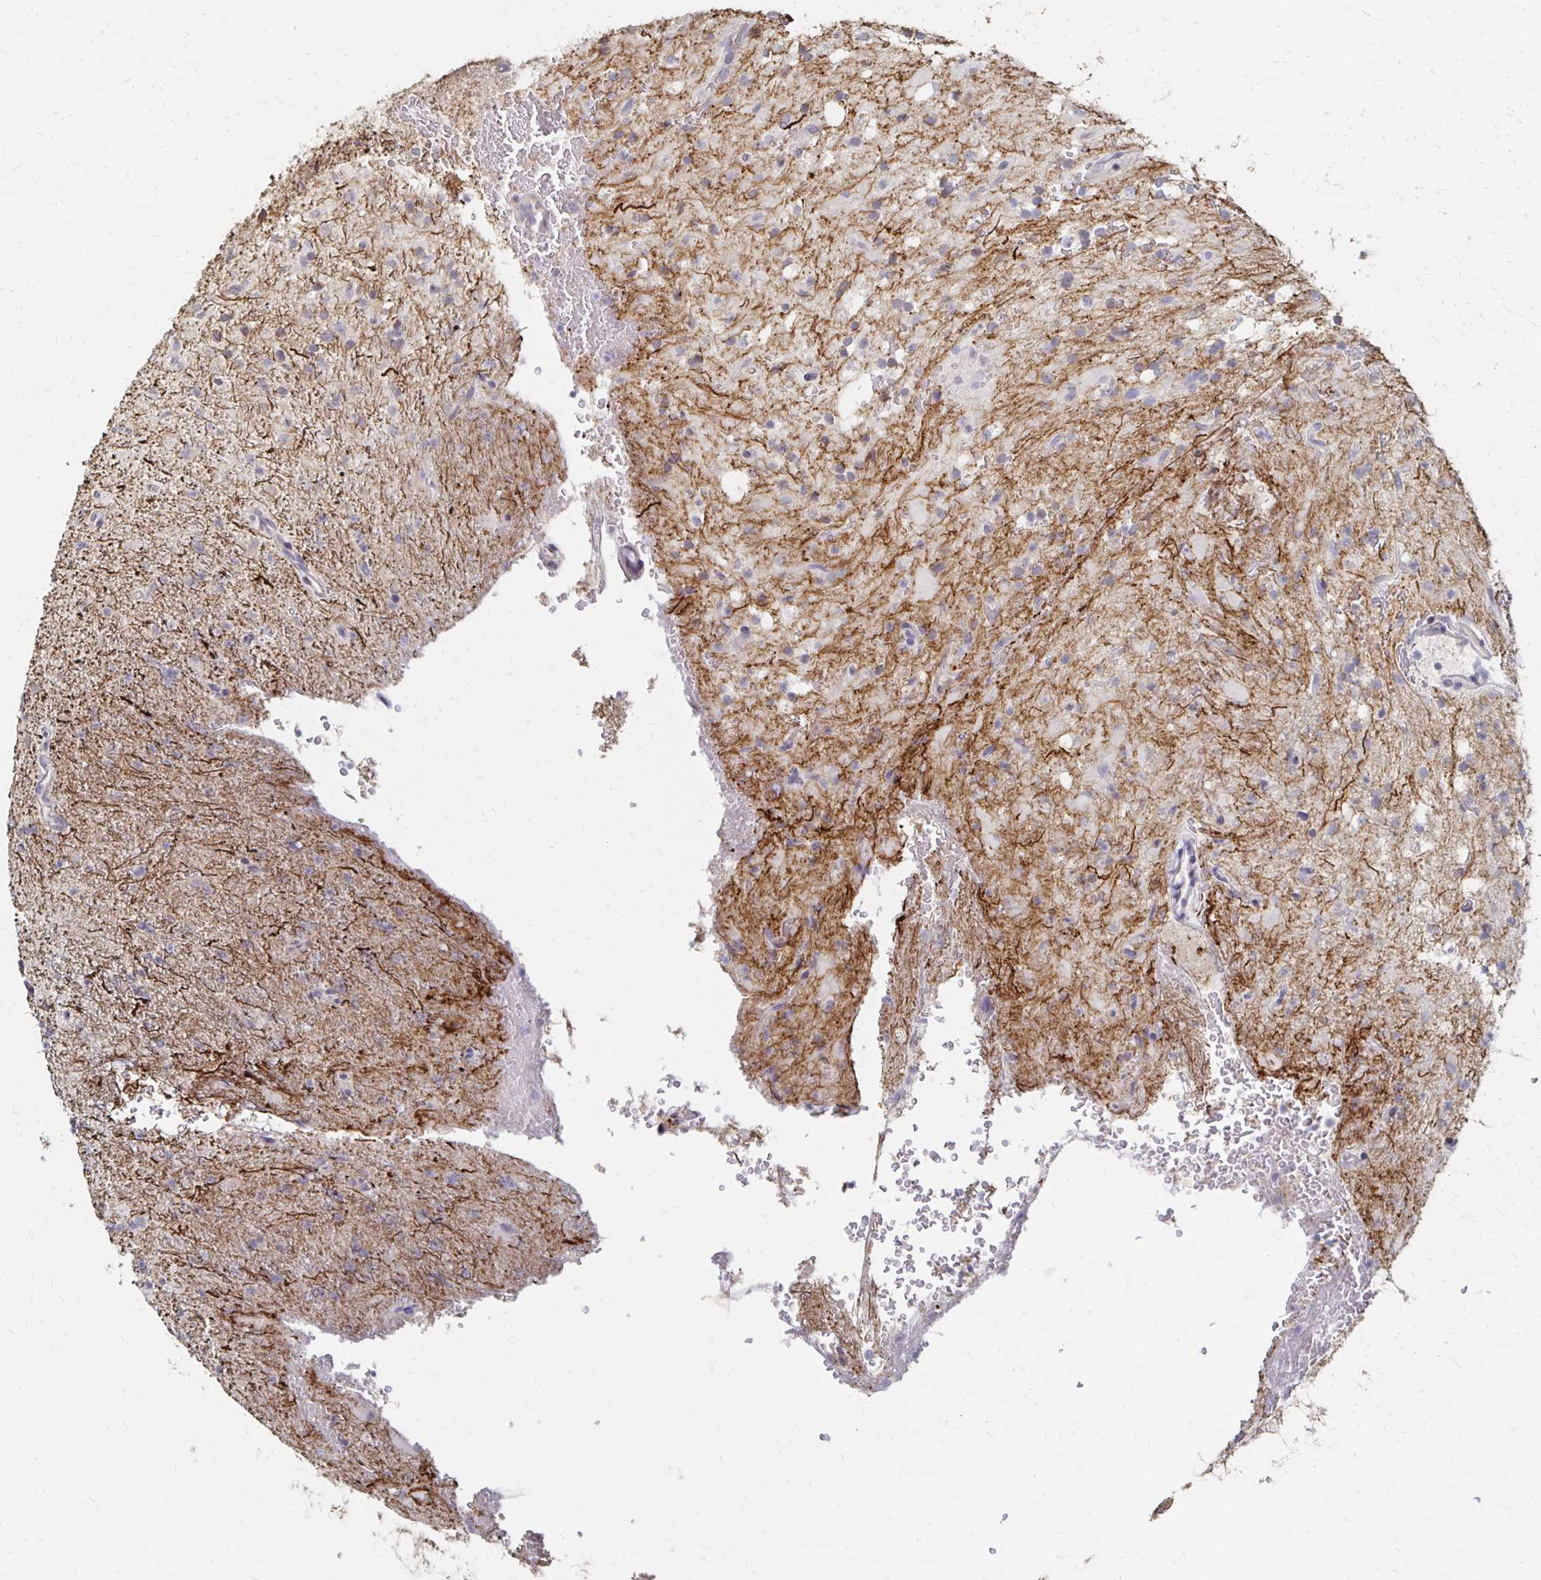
{"staining": {"intensity": "weak", "quantity": "<25%", "location": "cytoplasmic/membranous"}, "tissue": "glioma", "cell_type": "Tumor cells", "image_type": "cancer", "snomed": [{"axis": "morphology", "description": "Glioma, malignant, Low grade"}, {"axis": "topography", "description": "Brain"}], "caption": "IHC photomicrograph of neoplastic tissue: glioma stained with DAB (3,3'-diaminobenzidine) exhibits no significant protein staining in tumor cells.", "gene": "ZNF727", "patient": {"sex": "female", "age": 33}}